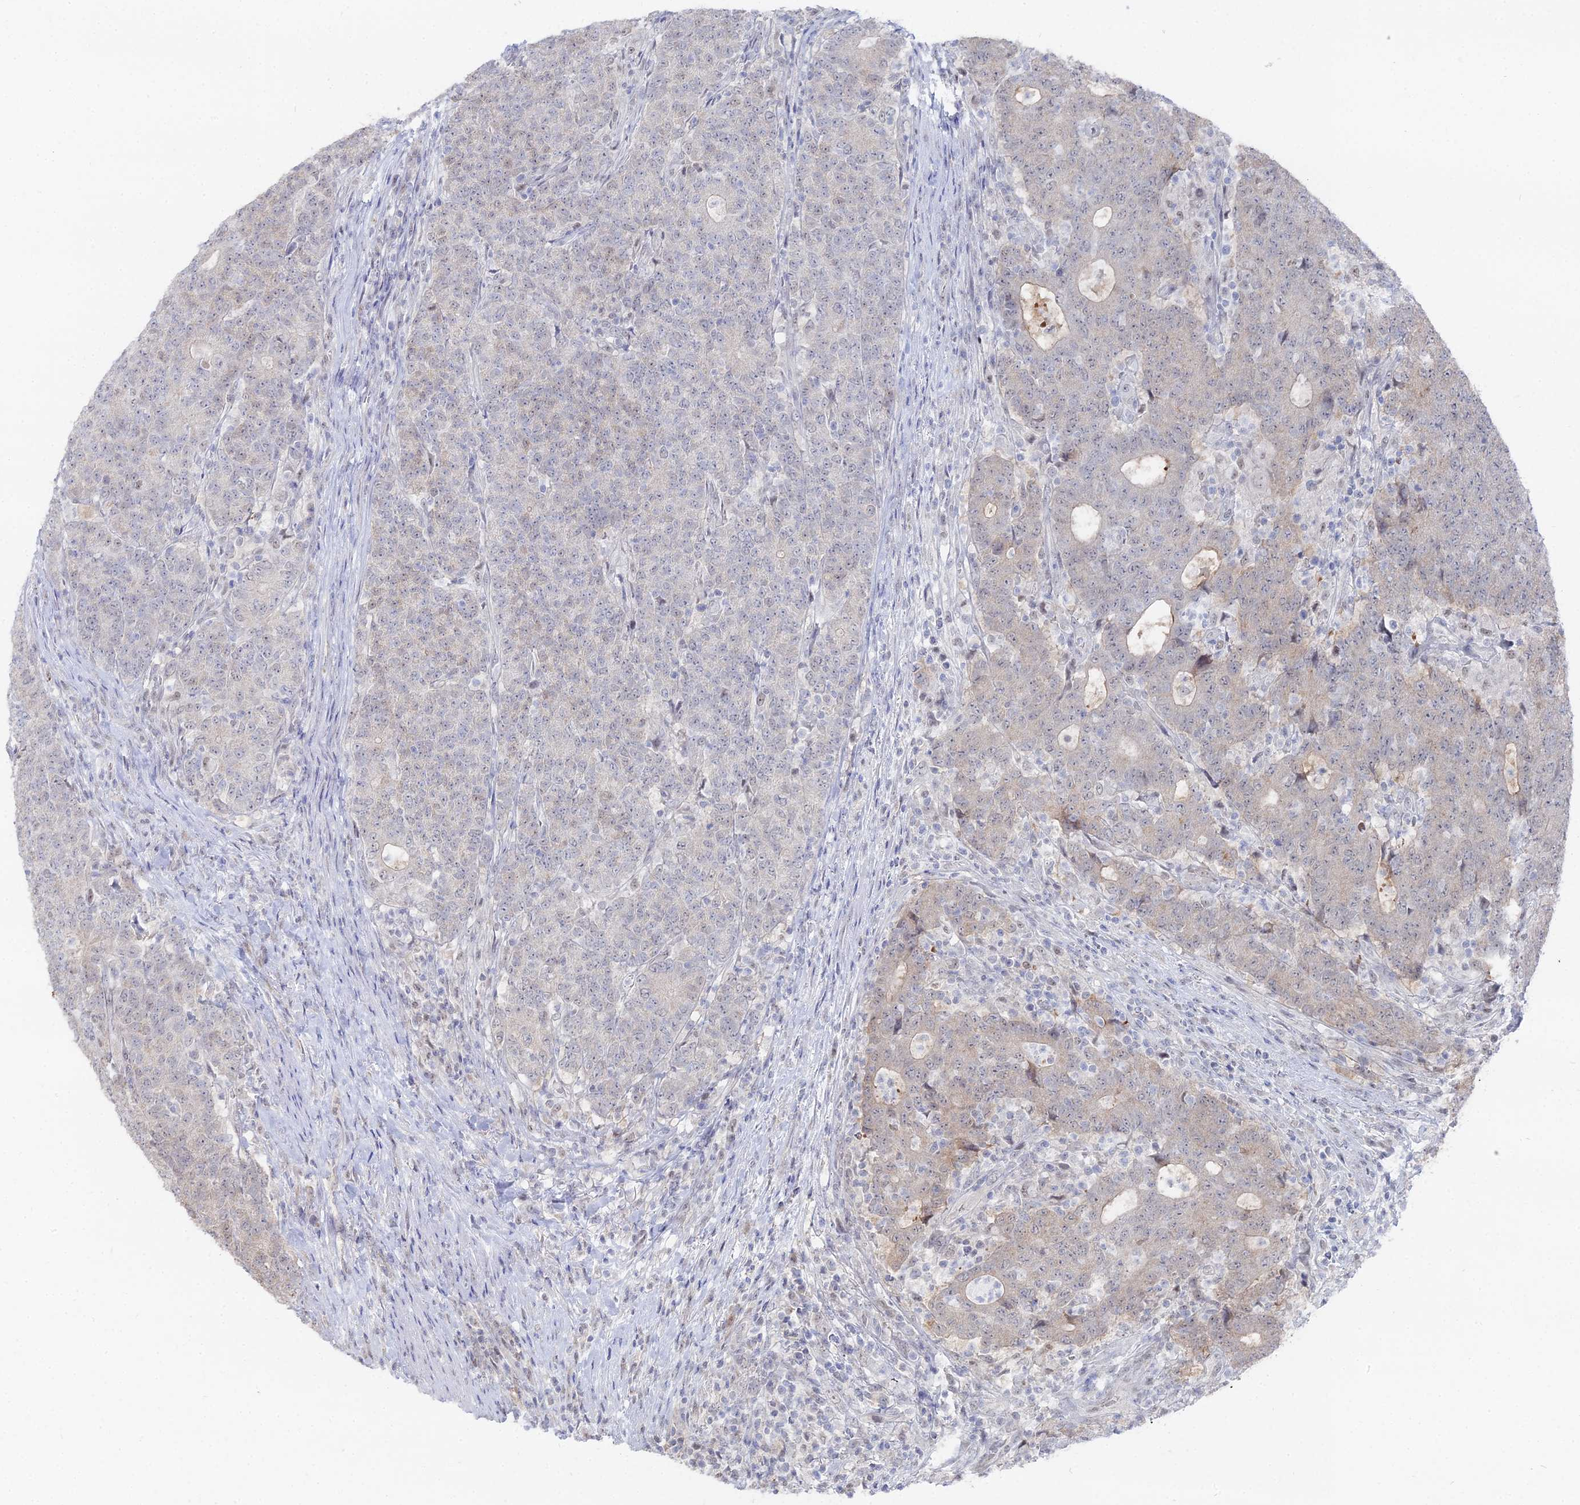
{"staining": {"intensity": "weak", "quantity": "<25%", "location": "nuclear"}, "tissue": "colorectal cancer", "cell_type": "Tumor cells", "image_type": "cancer", "snomed": [{"axis": "morphology", "description": "Adenocarcinoma, NOS"}, {"axis": "topography", "description": "Colon"}], "caption": "A micrograph of human colorectal cancer (adenocarcinoma) is negative for staining in tumor cells. Nuclei are stained in blue.", "gene": "THAP4", "patient": {"sex": "female", "age": 75}}